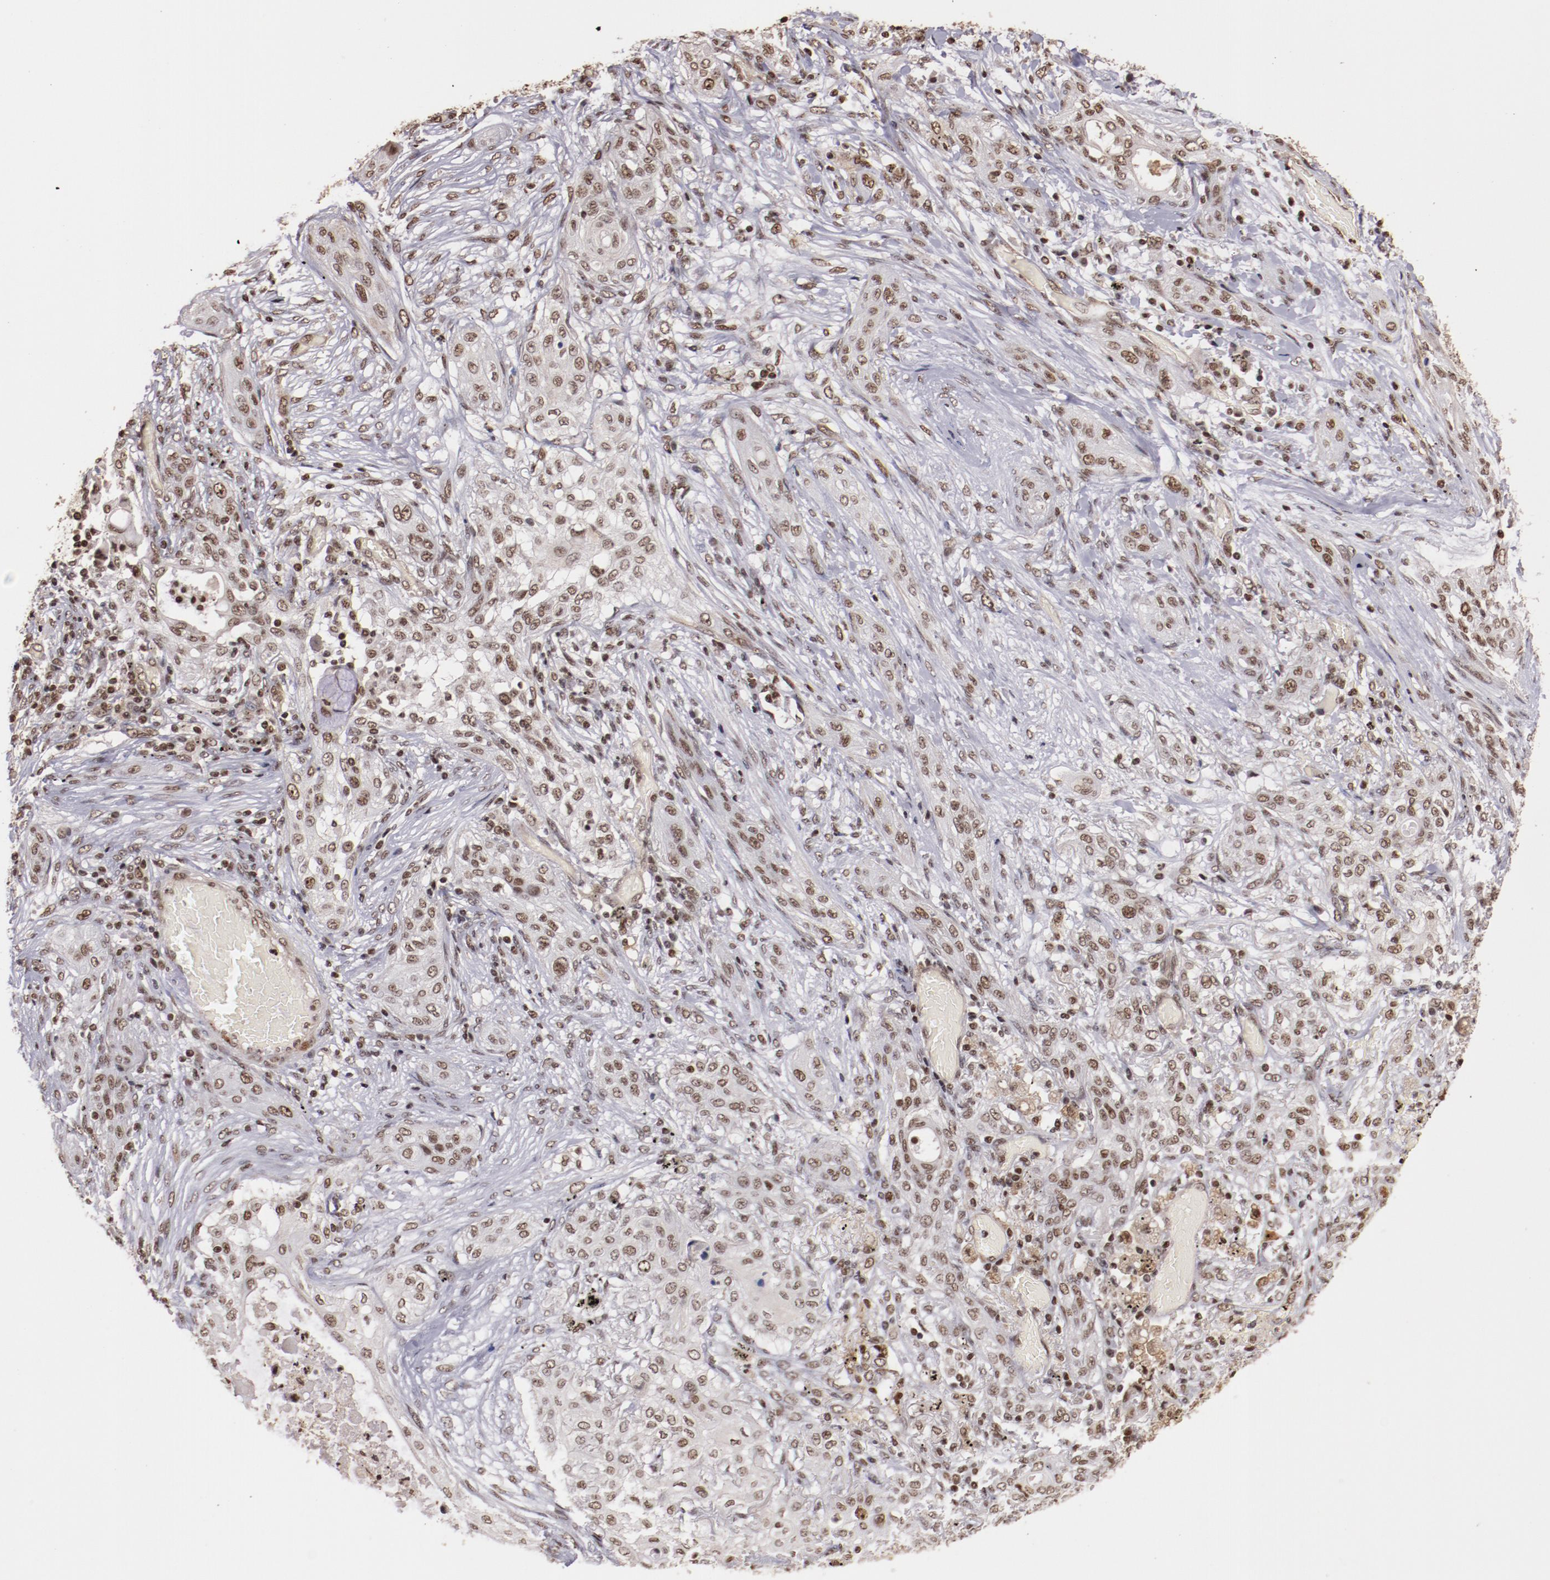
{"staining": {"intensity": "weak", "quantity": ">75%", "location": "nuclear"}, "tissue": "lung cancer", "cell_type": "Tumor cells", "image_type": "cancer", "snomed": [{"axis": "morphology", "description": "Squamous cell carcinoma, NOS"}, {"axis": "topography", "description": "Lung"}], "caption": "Lung cancer (squamous cell carcinoma) stained with DAB IHC exhibits low levels of weak nuclear expression in about >75% of tumor cells. Immunohistochemistry (ihc) stains the protein in brown and the nuclei are stained blue.", "gene": "STAG2", "patient": {"sex": "female", "age": 47}}